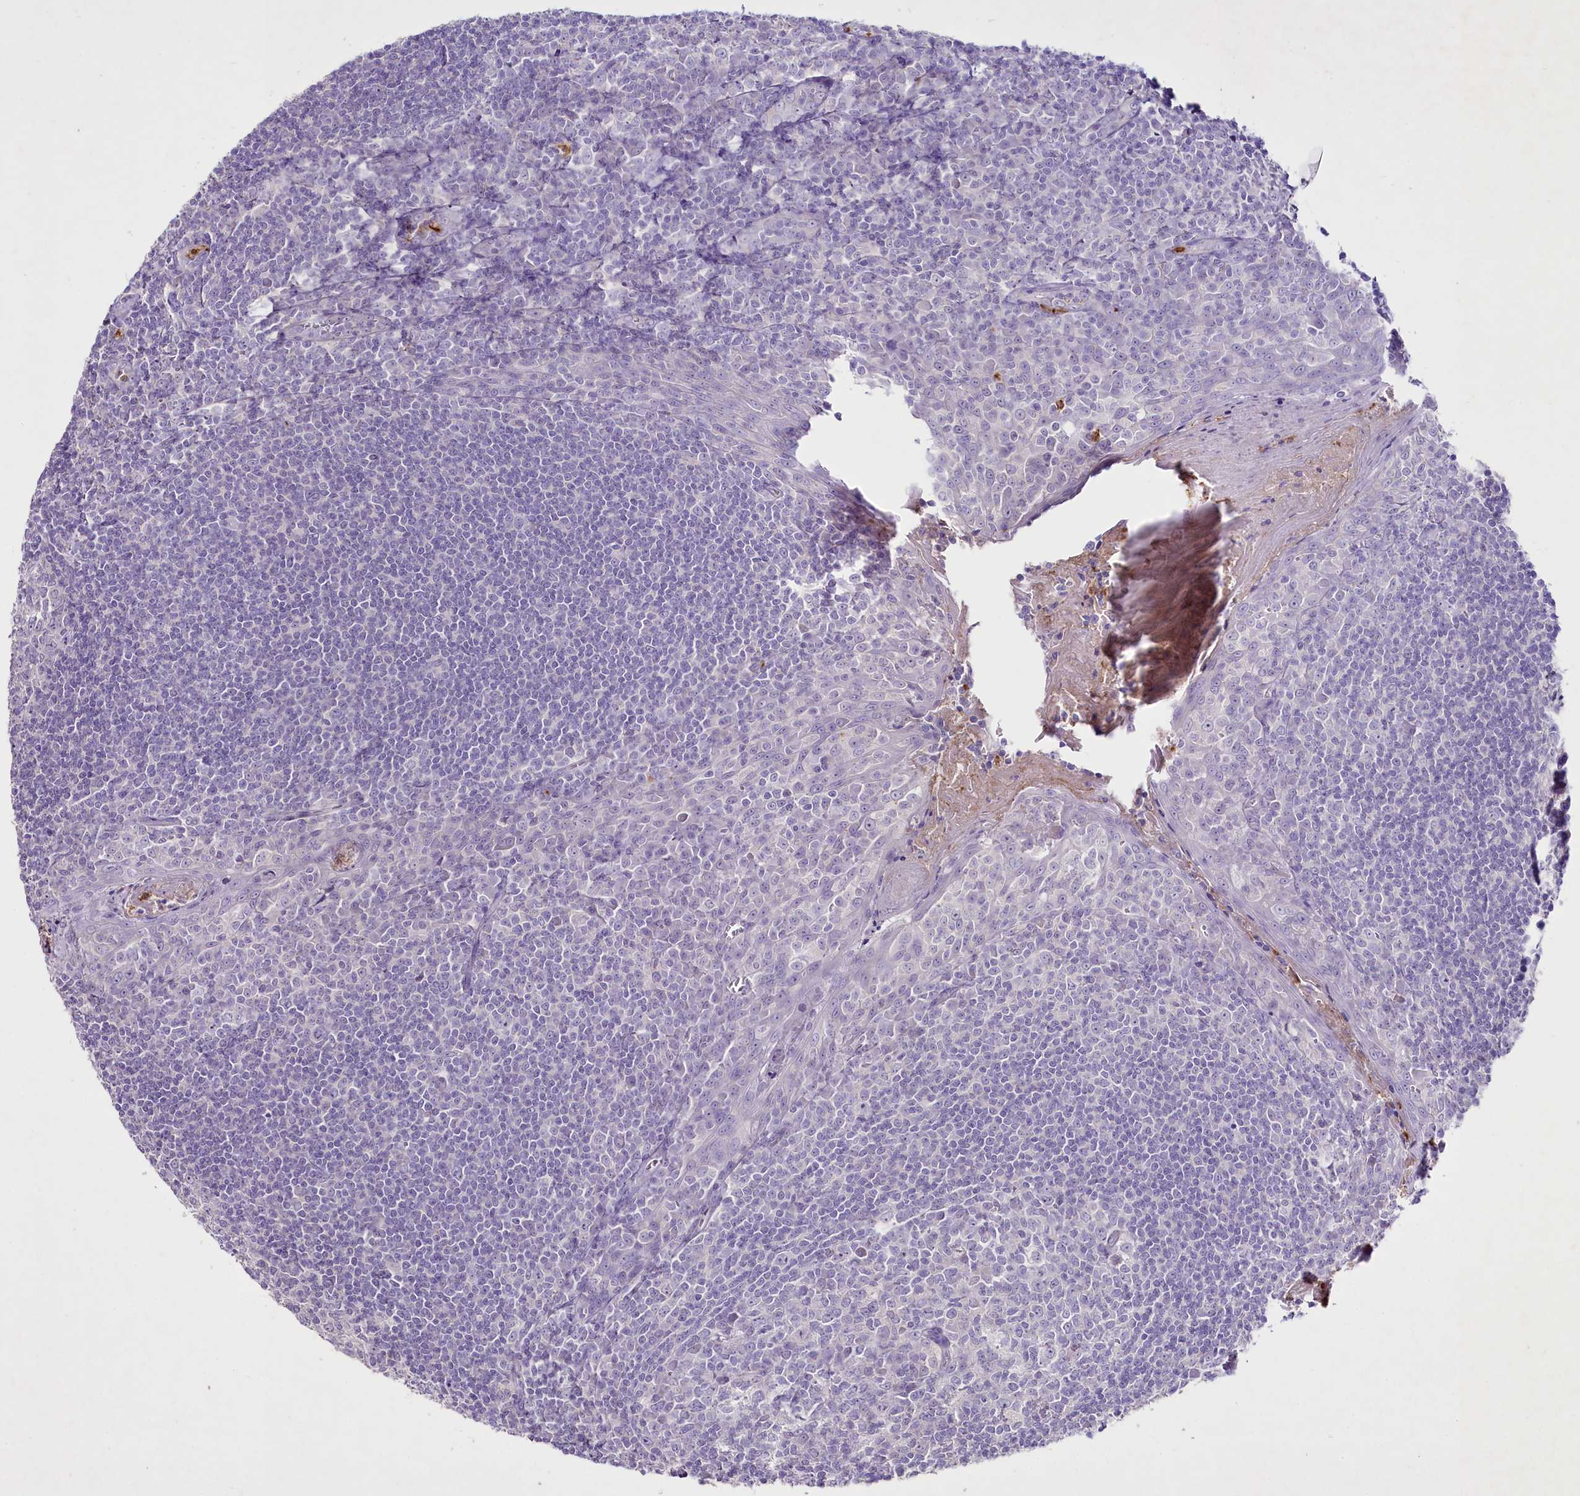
{"staining": {"intensity": "negative", "quantity": "none", "location": "none"}, "tissue": "tonsil", "cell_type": "Germinal center cells", "image_type": "normal", "snomed": [{"axis": "morphology", "description": "Normal tissue, NOS"}, {"axis": "topography", "description": "Tonsil"}], "caption": "Immunohistochemistry image of unremarkable human tonsil stained for a protein (brown), which exhibits no staining in germinal center cells. (Immunohistochemistry, brightfield microscopy, high magnification).", "gene": "FAM209B", "patient": {"sex": "male", "age": 27}}